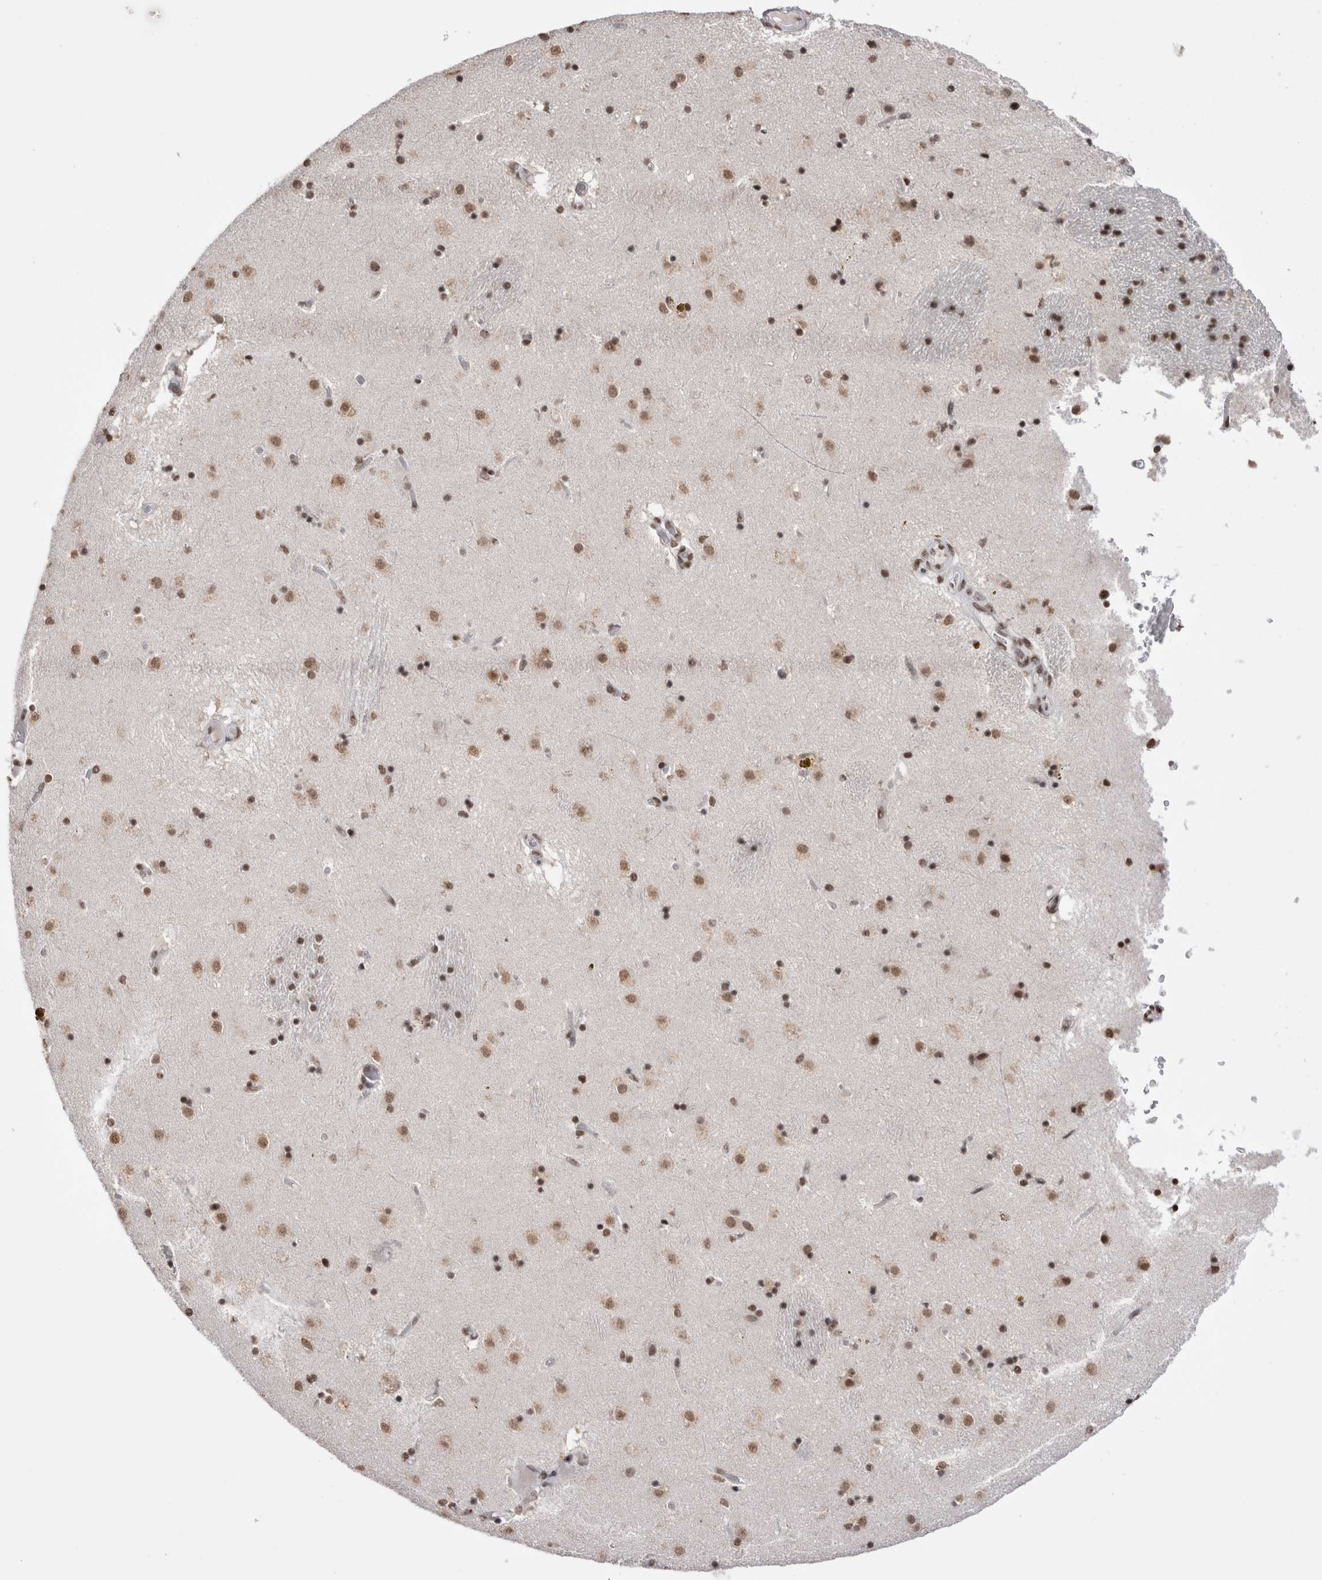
{"staining": {"intensity": "moderate", "quantity": ">75%", "location": "nuclear"}, "tissue": "caudate", "cell_type": "Glial cells", "image_type": "normal", "snomed": [{"axis": "morphology", "description": "Normal tissue, NOS"}, {"axis": "topography", "description": "Lateral ventricle wall"}], "caption": "This is a photomicrograph of immunohistochemistry (IHC) staining of benign caudate, which shows moderate positivity in the nuclear of glial cells.", "gene": "SMC1A", "patient": {"sex": "male", "age": 70}}